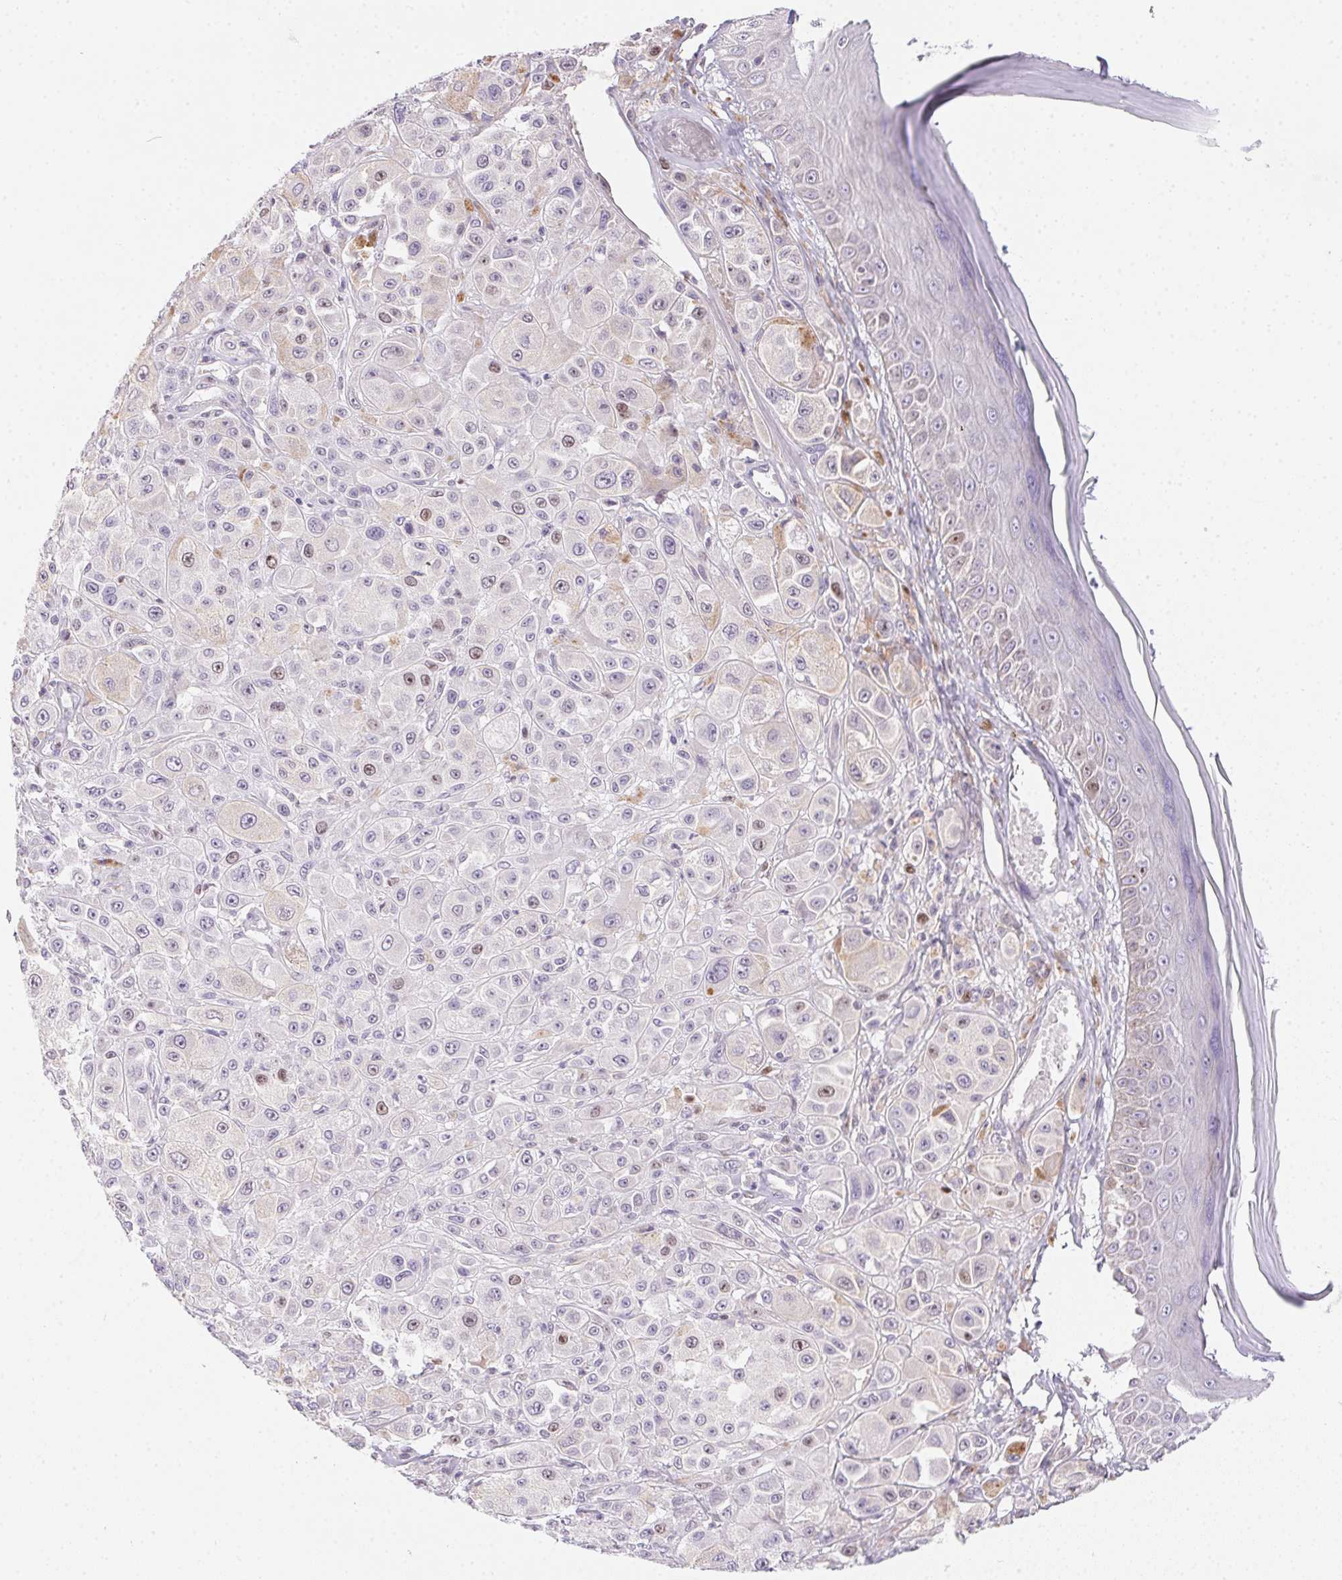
{"staining": {"intensity": "moderate", "quantity": "<25%", "location": "nuclear"}, "tissue": "melanoma", "cell_type": "Tumor cells", "image_type": "cancer", "snomed": [{"axis": "morphology", "description": "Malignant melanoma, NOS"}, {"axis": "topography", "description": "Skin"}], "caption": "This micrograph reveals melanoma stained with immunohistochemistry to label a protein in brown. The nuclear of tumor cells show moderate positivity for the protein. Nuclei are counter-stained blue.", "gene": "HELLS", "patient": {"sex": "male", "age": 67}}